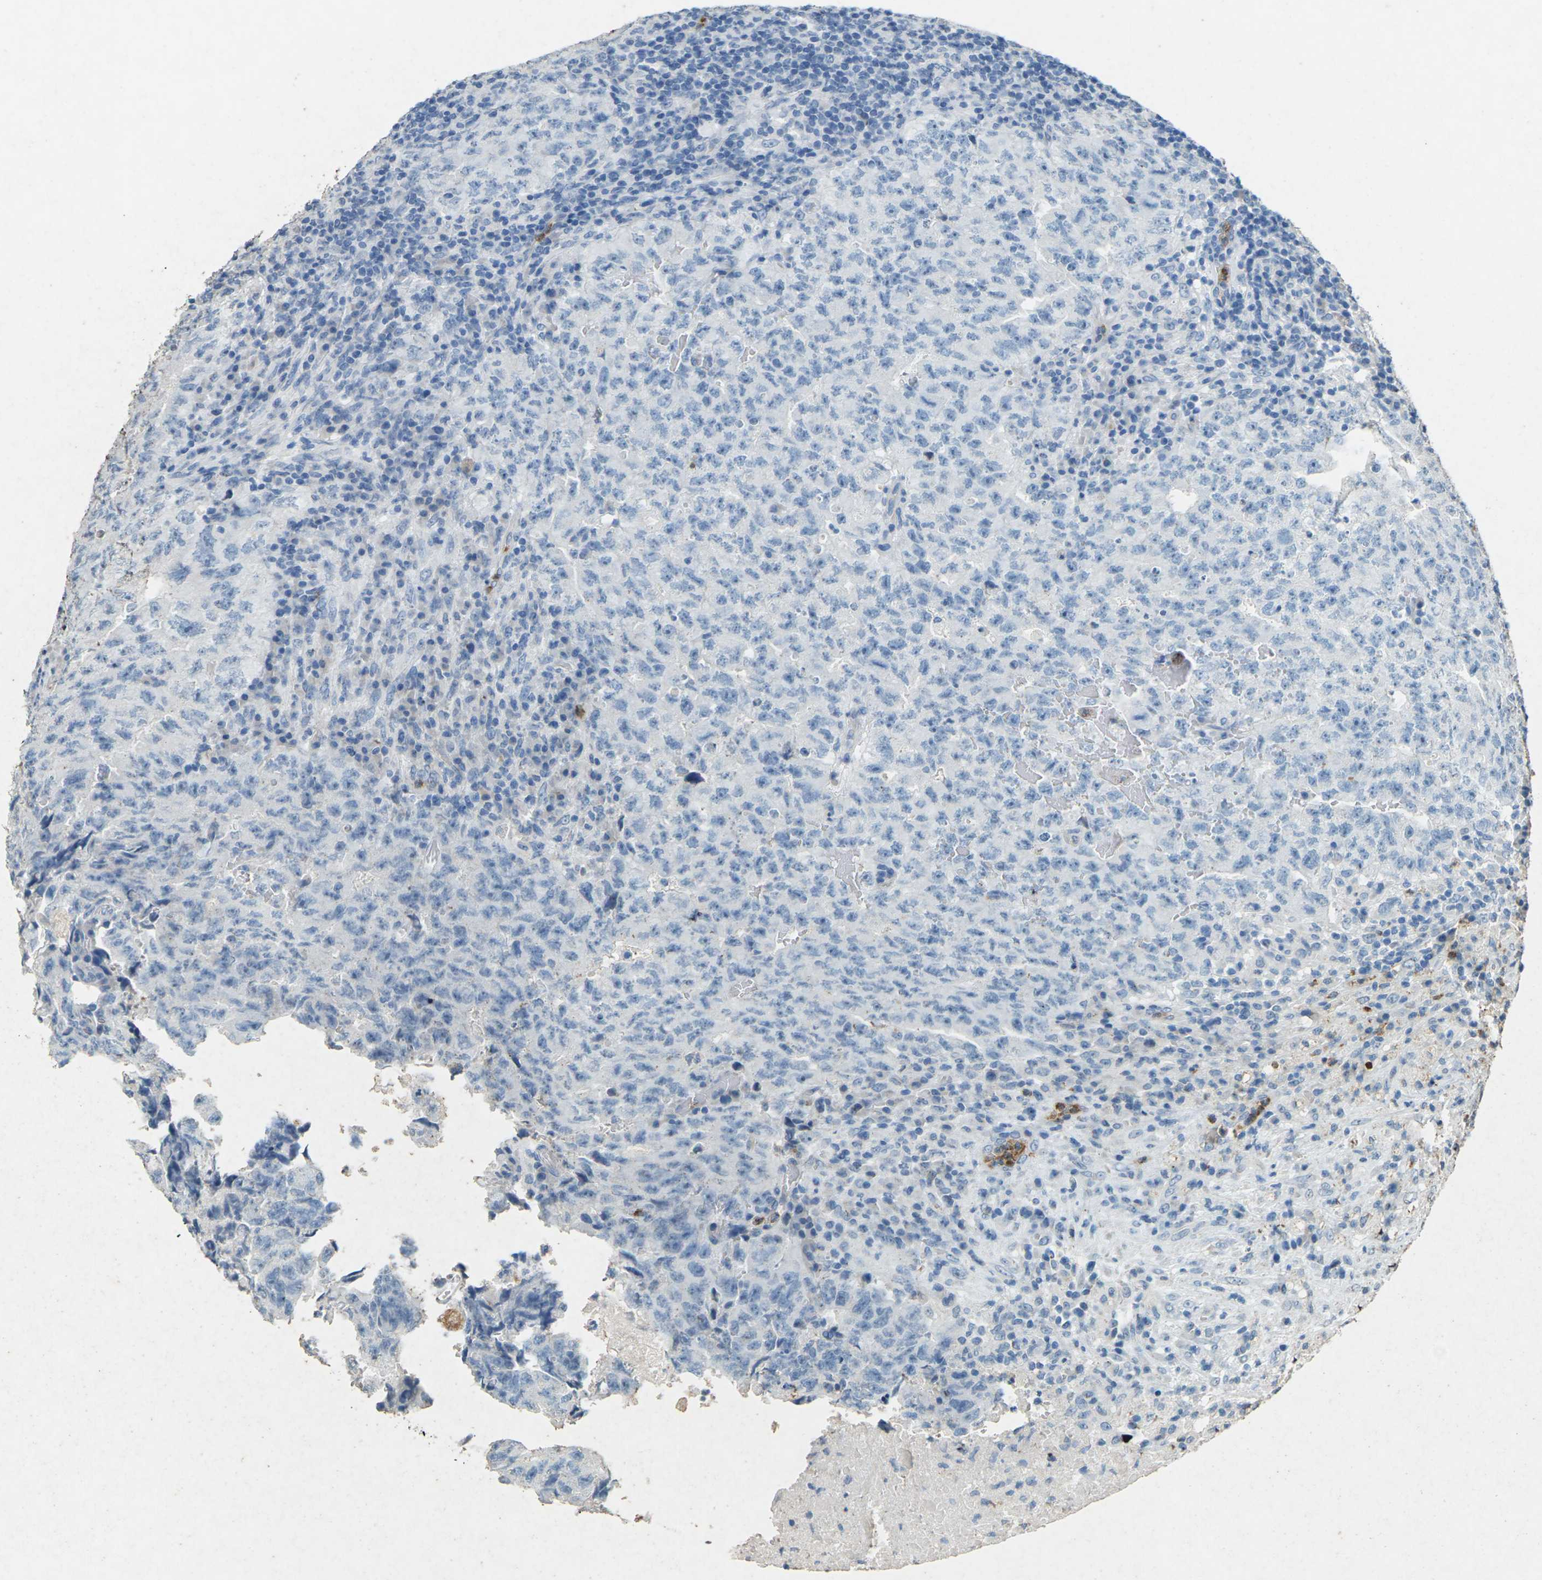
{"staining": {"intensity": "negative", "quantity": "none", "location": "none"}, "tissue": "testis cancer", "cell_type": "Tumor cells", "image_type": "cancer", "snomed": [{"axis": "morphology", "description": "Necrosis, NOS"}, {"axis": "morphology", "description": "Carcinoma, Embryonal, NOS"}, {"axis": "topography", "description": "Testis"}], "caption": "Immunohistochemistry (IHC) histopathology image of neoplastic tissue: human testis cancer (embryonal carcinoma) stained with DAB demonstrates no significant protein staining in tumor cells. Nuclei are stained in blue.", "gene": "CDH16", "patient": {"sex": "male", "age": 19}}